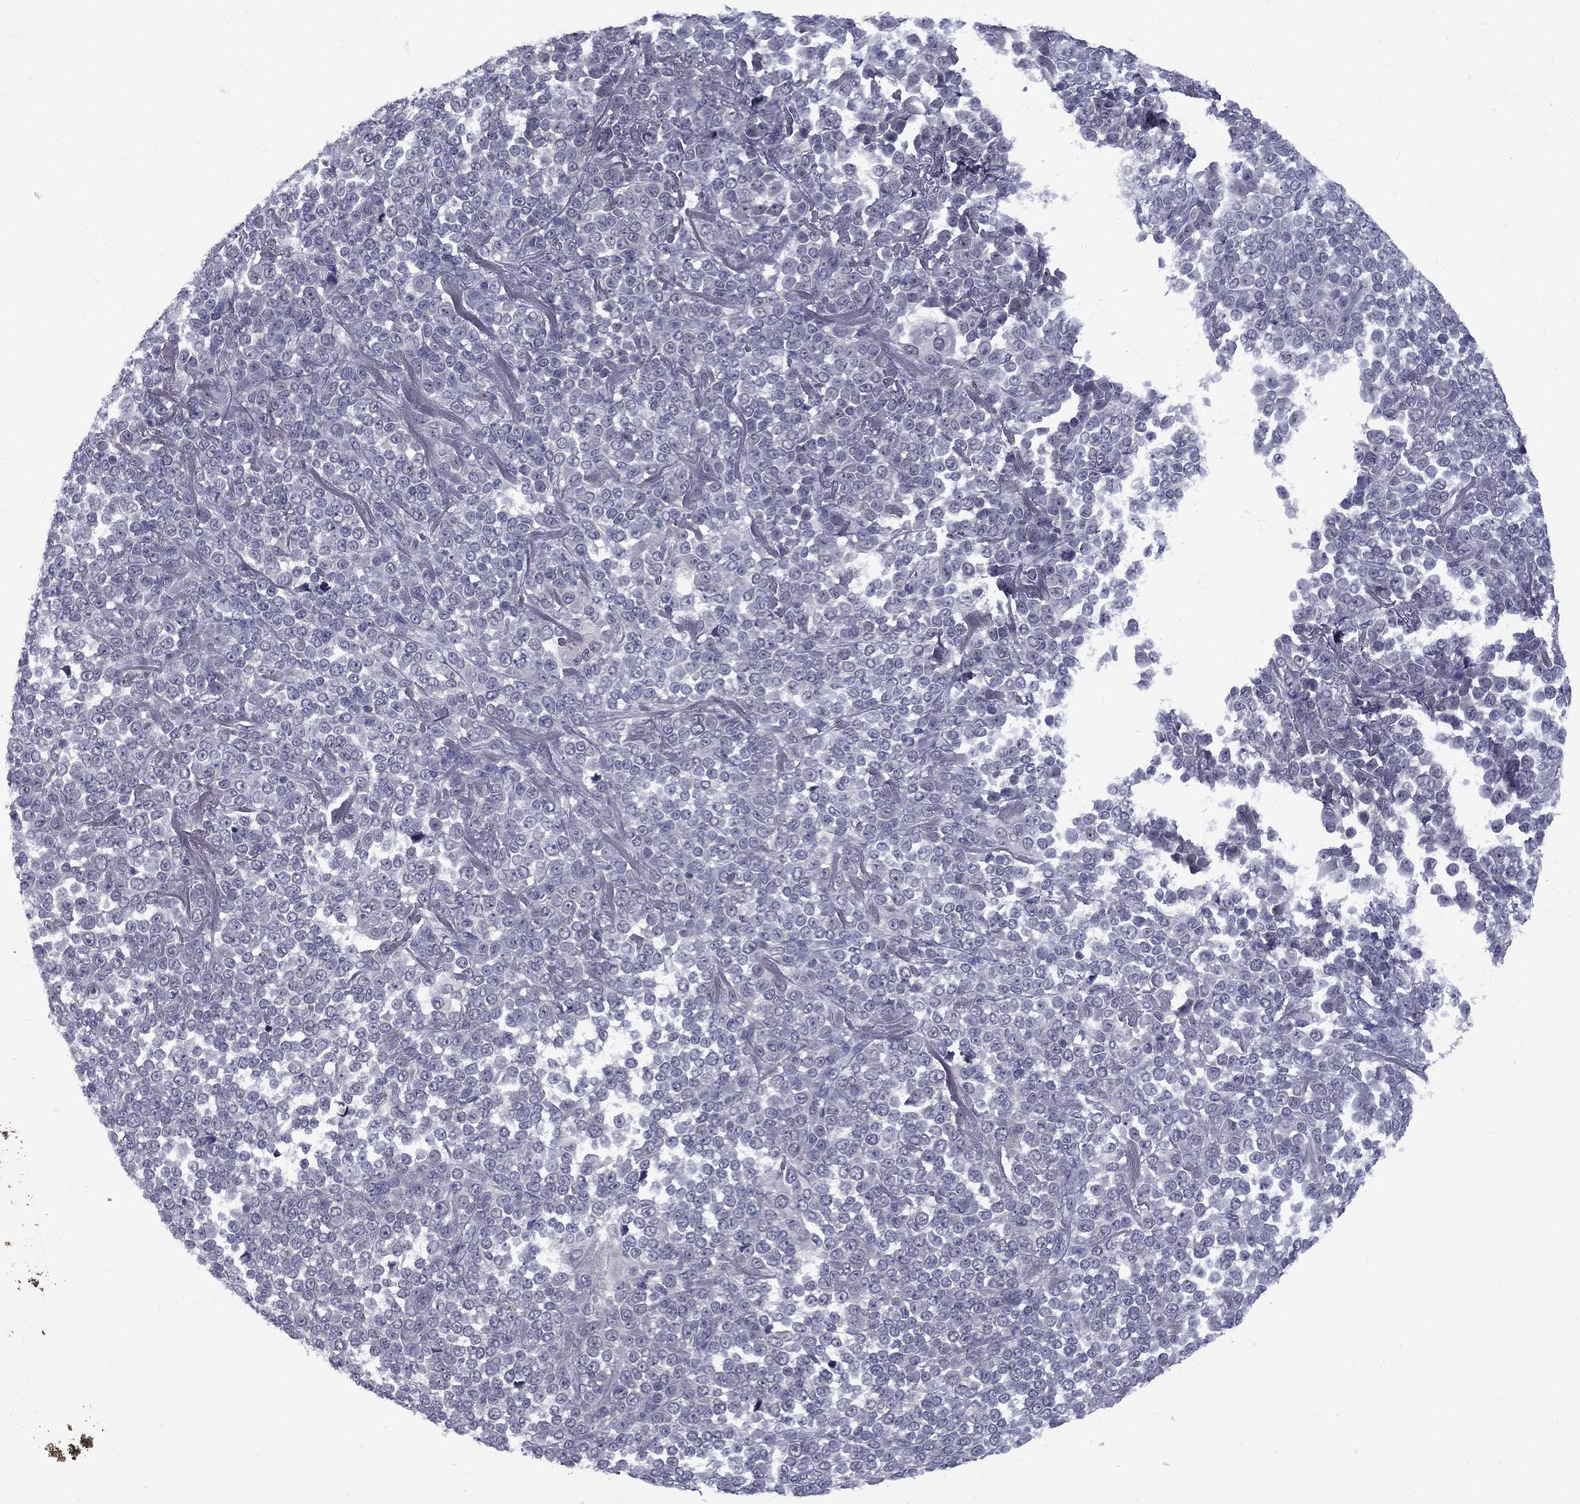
{"staining": {"intensity": "negative", "quantity": "none", "location": "none"}, "tissue": "melanoma", "cell_type": "Tumor cells", "image_type": "cancer", "snomed": [{"axis": "morphology", "description": "Malignant melanoma, NOS"}, {"axis": "topography", "description": "Skin"}], "caption": "High power microscopy image of an immunohistochemistry (IHC) image of malignant melanoma, revealing no significant positivity in tumor cells. (DAB immunohistochemistry visualized using brightfield microscopy, high magnification).", "gene": "SNTA1", "patient": {"sex": "female", "age": 95}}